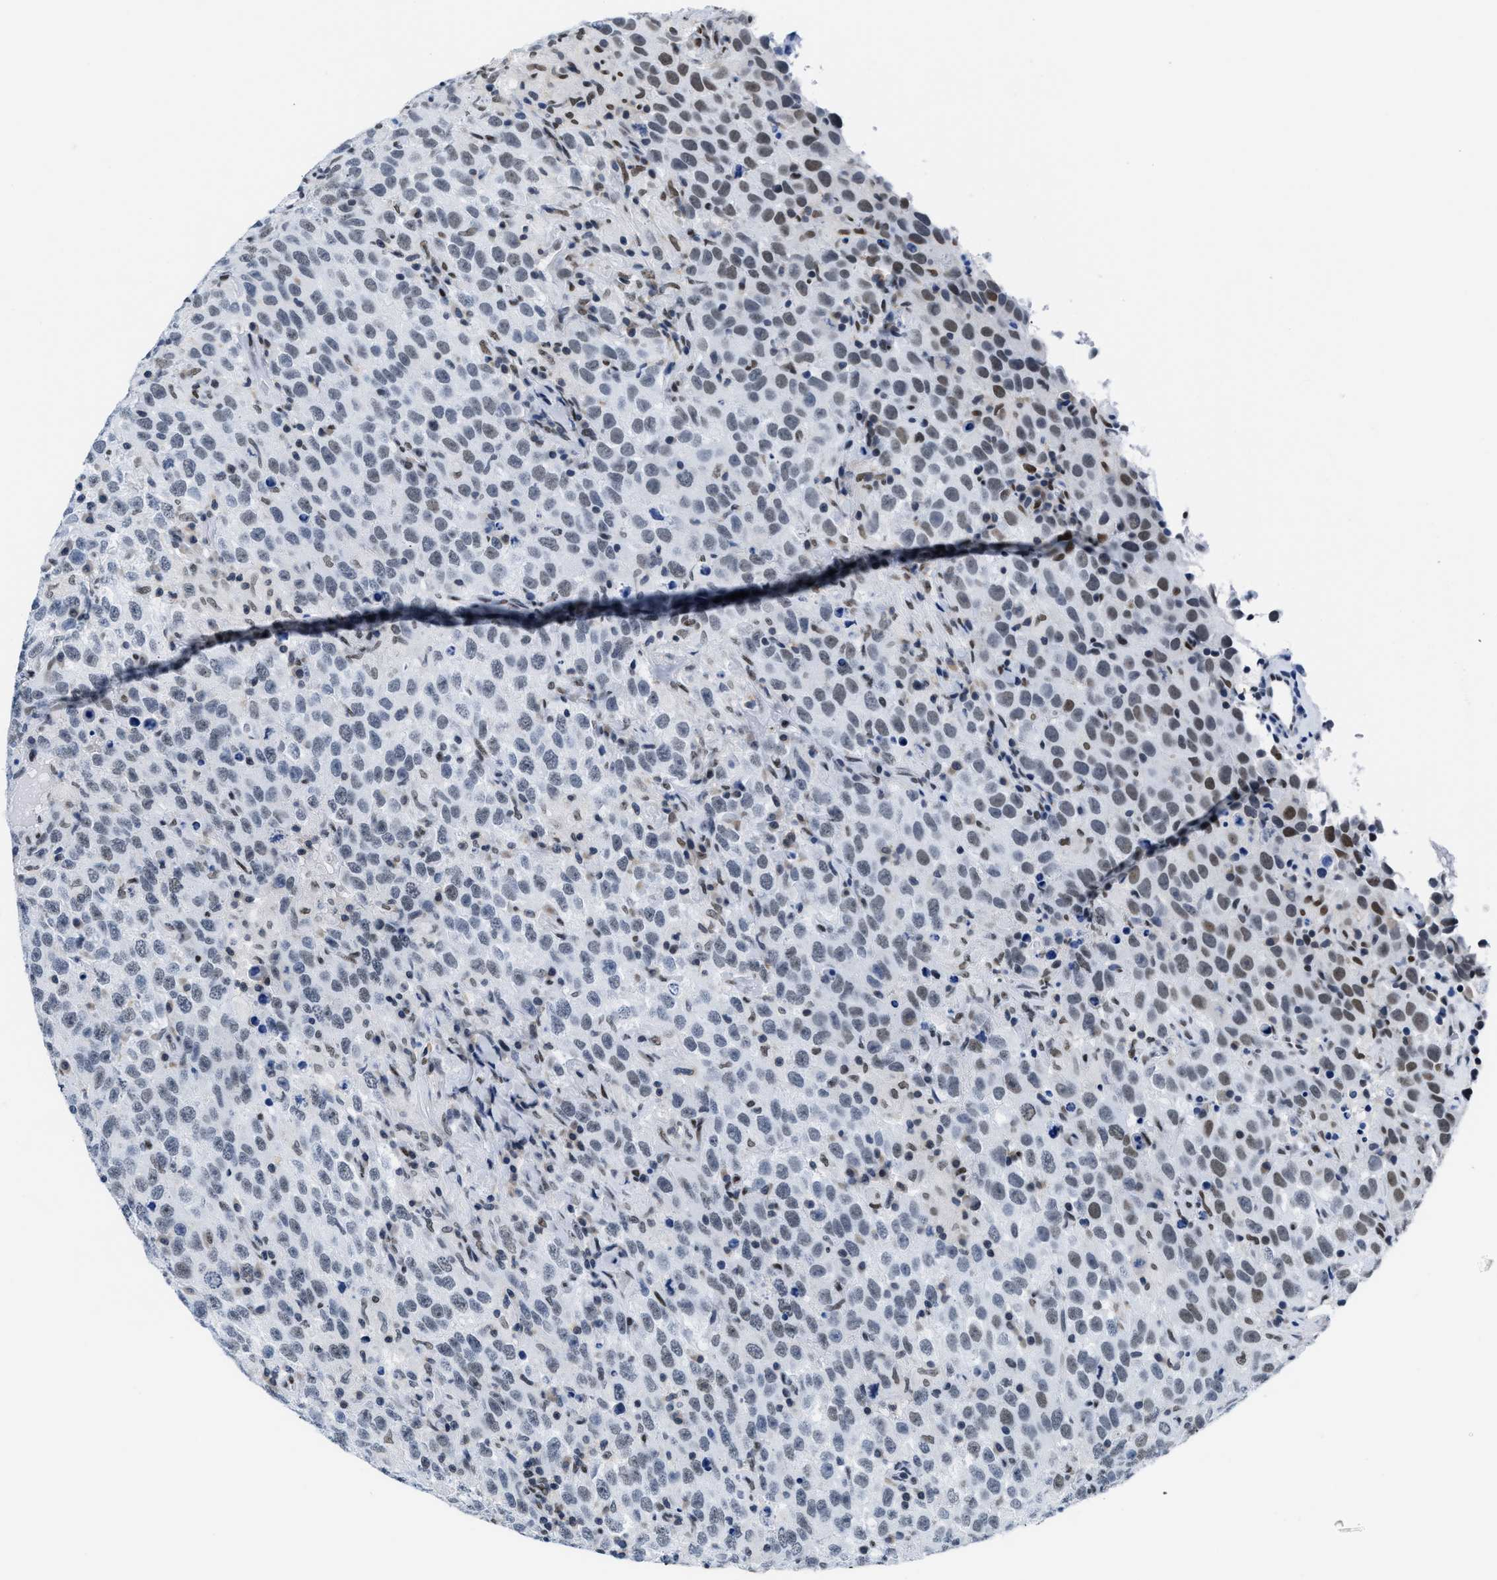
{"staining": {"intensity": "moderate", "quantity": "<25%", "location": "nuclear"}, "tissue": "testis cancer", "cell_type": "Tumor cells", "image_type": "cancer", "snomed": [{"axis": "morphology", "description": "Seminoma, NOS"}, {"axis": "topography", "description": "Testis"}], "caption": "The immunohistochemical stain shows moderate nuclear staining in tumor cells of testis cancer tissue.", "gene": "CTBP1", "patient": {"sex": "male", "age": 41}}